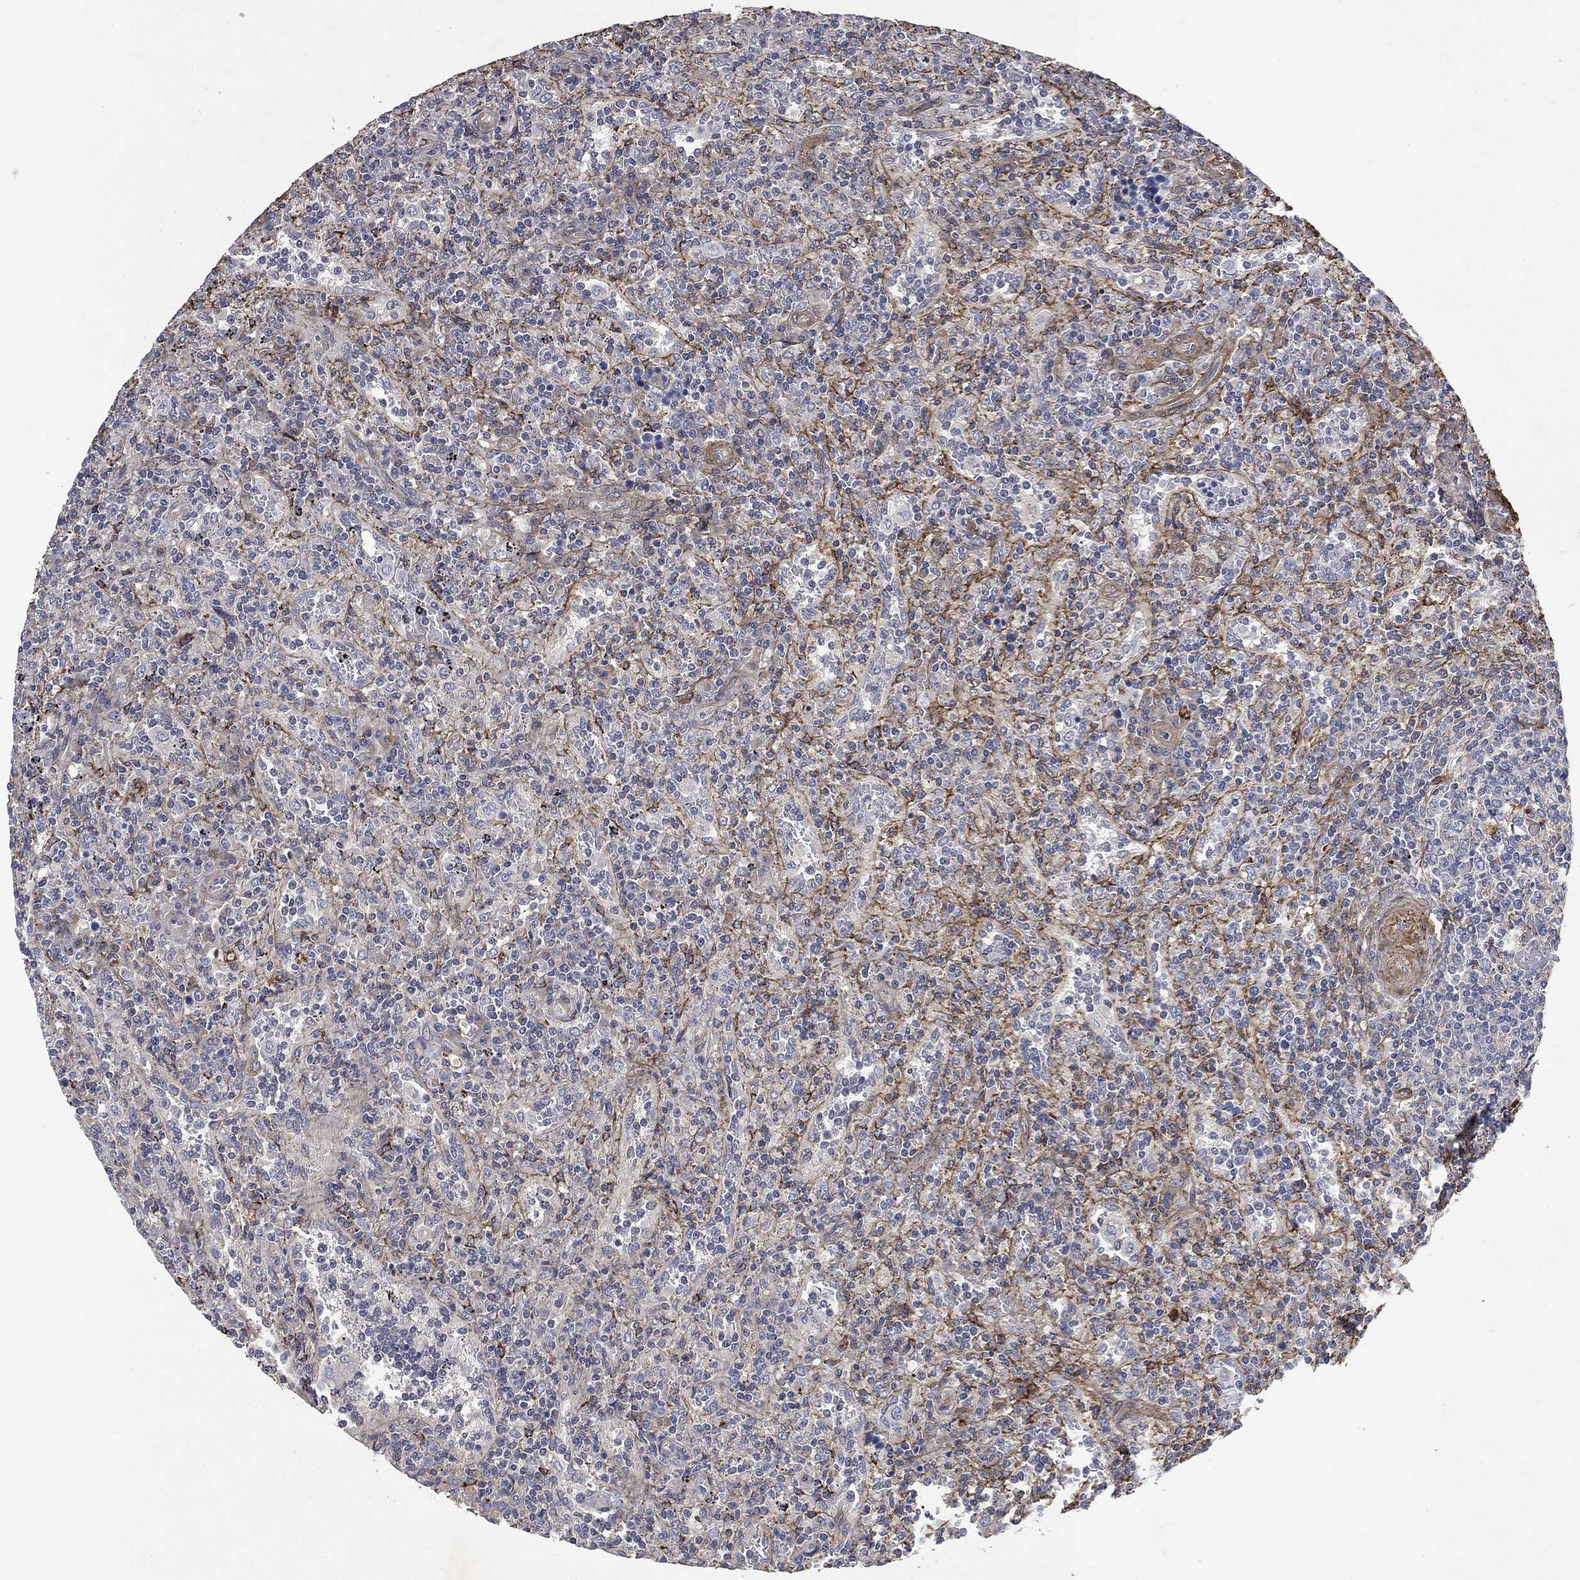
{"staining": {"intensity": "negative", "quantity": "none", "location": "none"}, "tissue": "lymphoma", "cell_type": "Tumor cells", "image_type": "cancer", "snomed": [{"axis": "morphology", "description": "Malignant lymphoma, non-Hodgkin's type, Low grade"}, {"axis": "topography", "description": "Spleen"}], "caption": "IHC image of human low-grade malignant lymphoma, non-Hodgkin's type stained for a protein (brown), which displays no expression in tumor cells.", "gene": "COL4A2", "patient": {"sex": "male", "age": 62}}